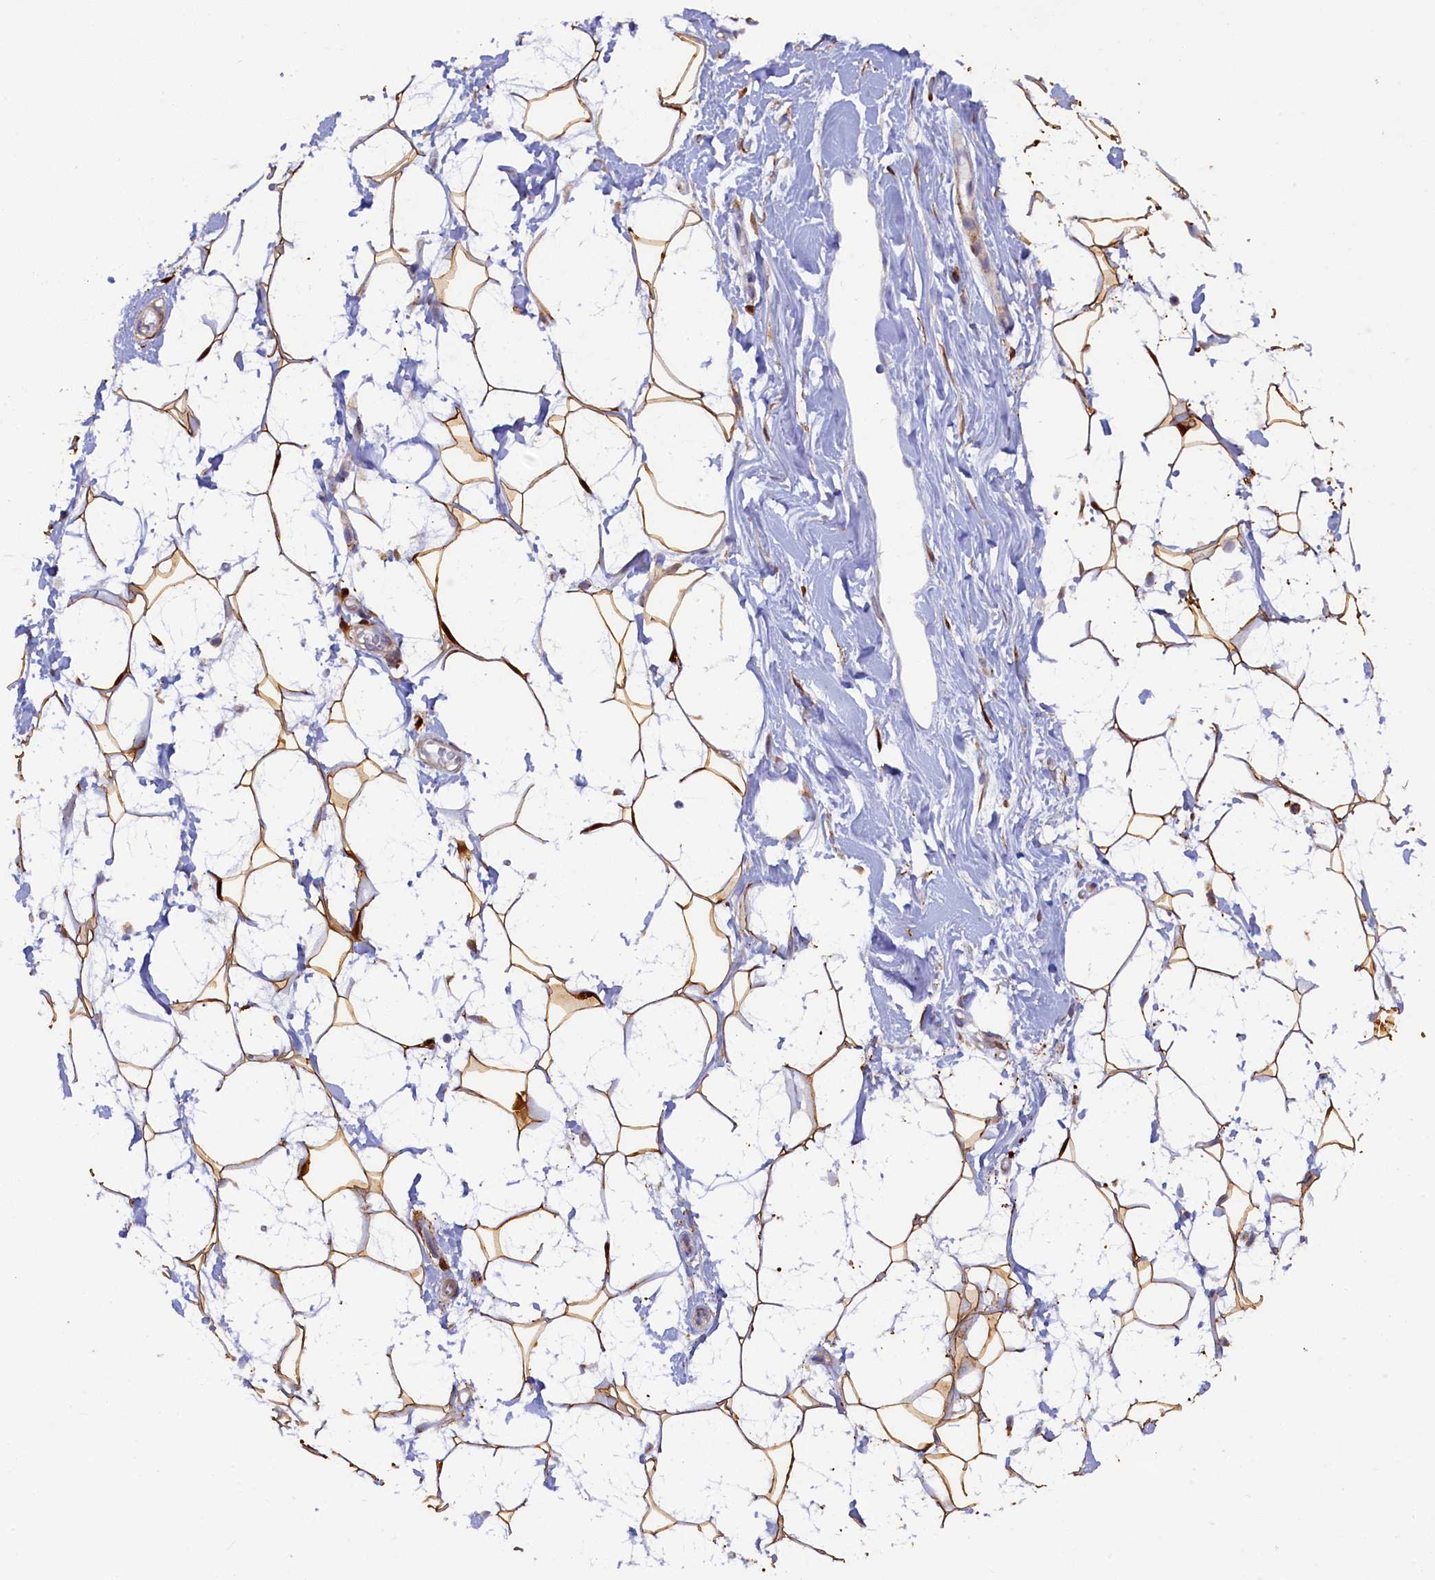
{"staining": {"intensity": "moderate", "quantity": ">75%", "location": "cytoplasmic/membranous"}, "tissue": "adipose tissue", "cell_type": "Adipocytes", "image_type": "normal", "snomed": [{"axis": "morphology", "description": "Normal tissue, NOS"}, {"axis": "topography", "description": "Breast"}], "caption": "The micrograph displays a brown stain indicating the presence of a protein in the cytoplasmic/membranous of adipocytes in adipose tissue. (DAB (3,3'-diaminobenzidine) IHC, brown staining for protein, blue staining for nuclei).", "gene": "POGLUT3", "patient": {"sex": "female", "age": 26}}